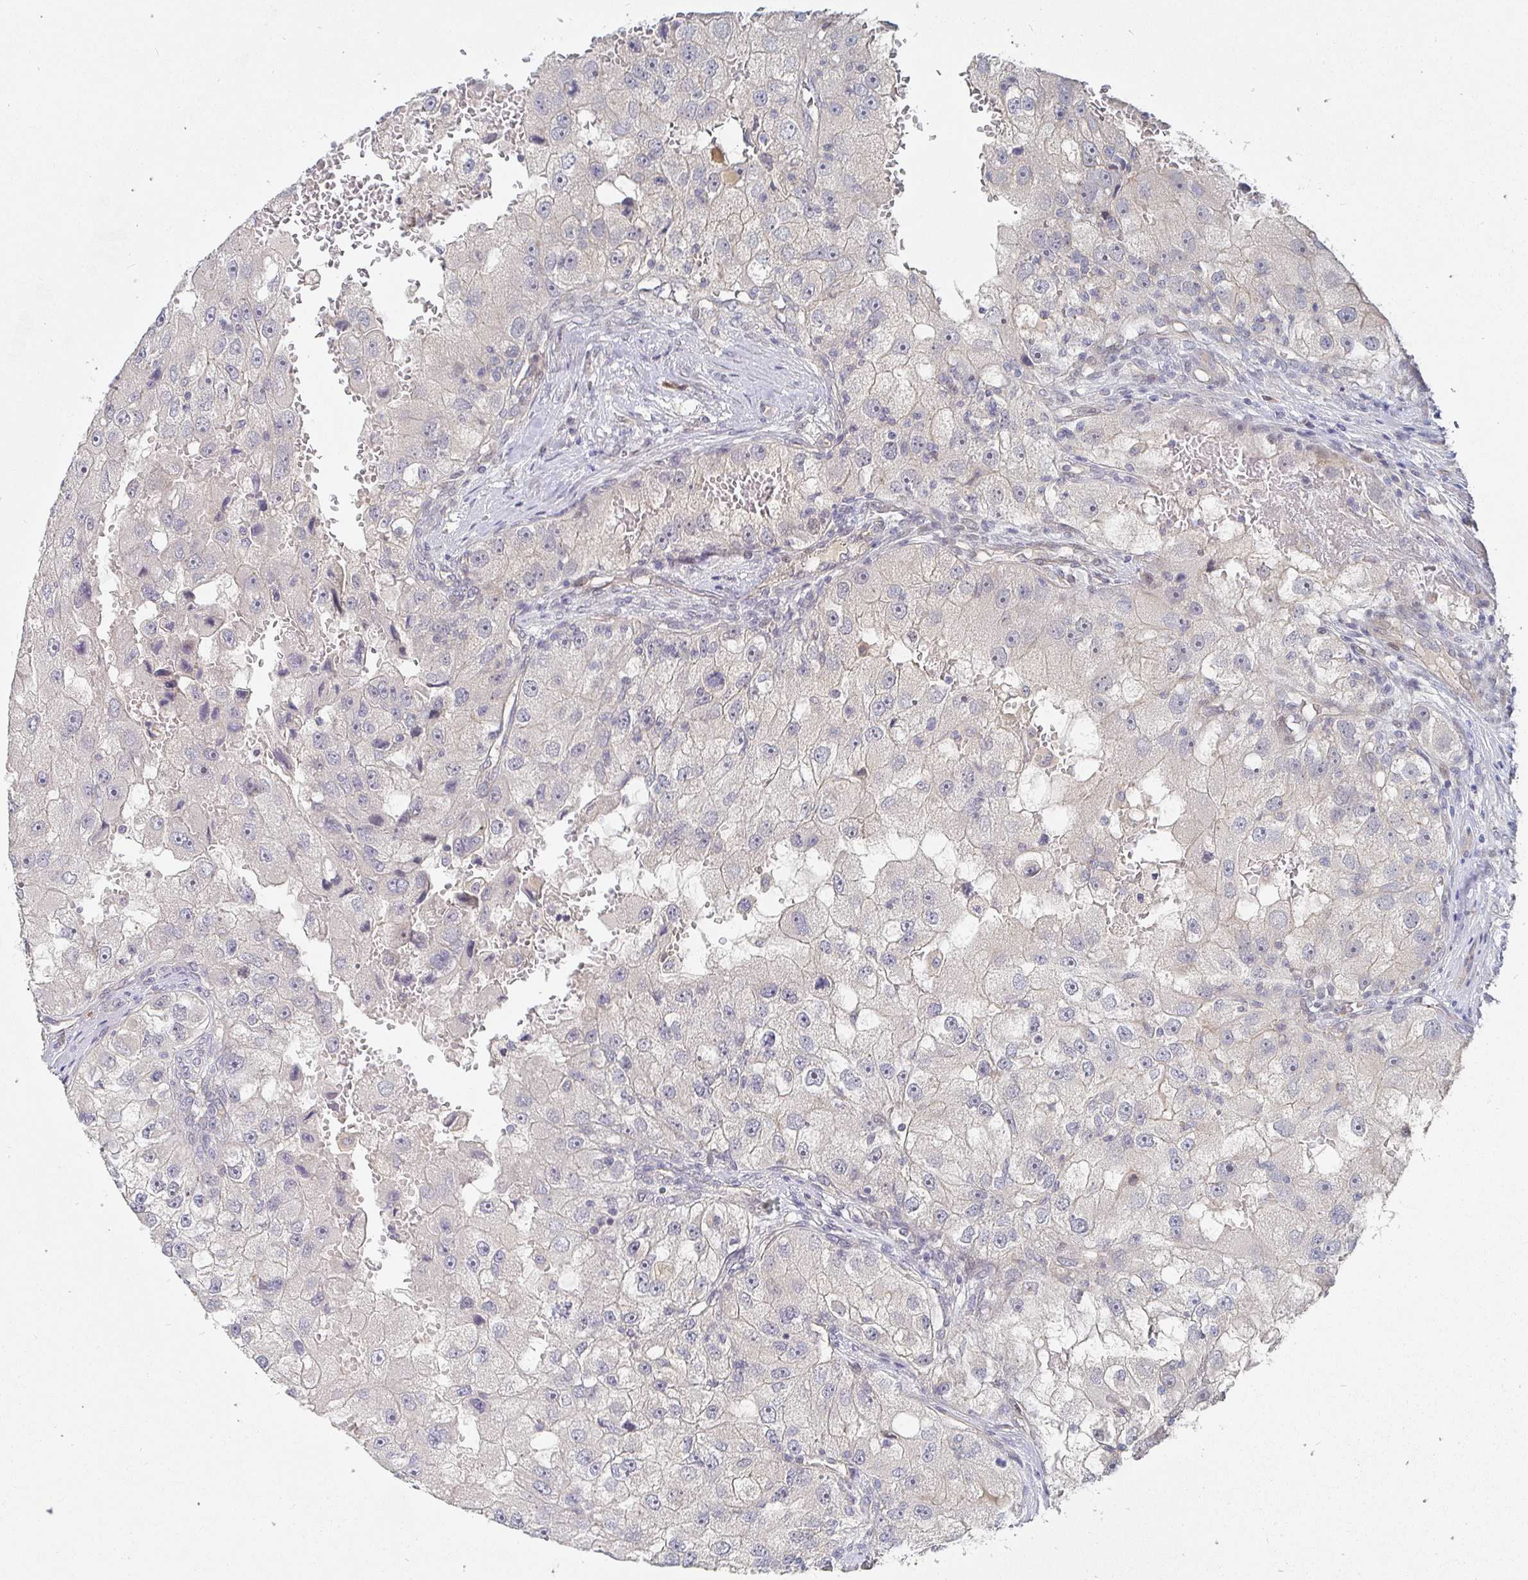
{"staining": {"intensity": "negative", "quantity": "none", "location": "none"}, "tissue": "renal cancer", "cell_type": "Tumor cells", "image_type": "cancer", "snomed": [{"axis": "morphology", "description": "Adenocarcinoma, NOS"}, {"axis": "topography", "description": "Kidney"}], "caption": "This histopathology image is of adenocarcinoma (renal) stained with immunohistochemistry (IHC) to label a protein in brown with the nuclei are counter-stained blue. There is no staining in tumor cells. (Brightfield microscopy of DAB IHC at high magnification).", "gene": "MEIS1", "patient": {"sex": "male", "age": 63}}